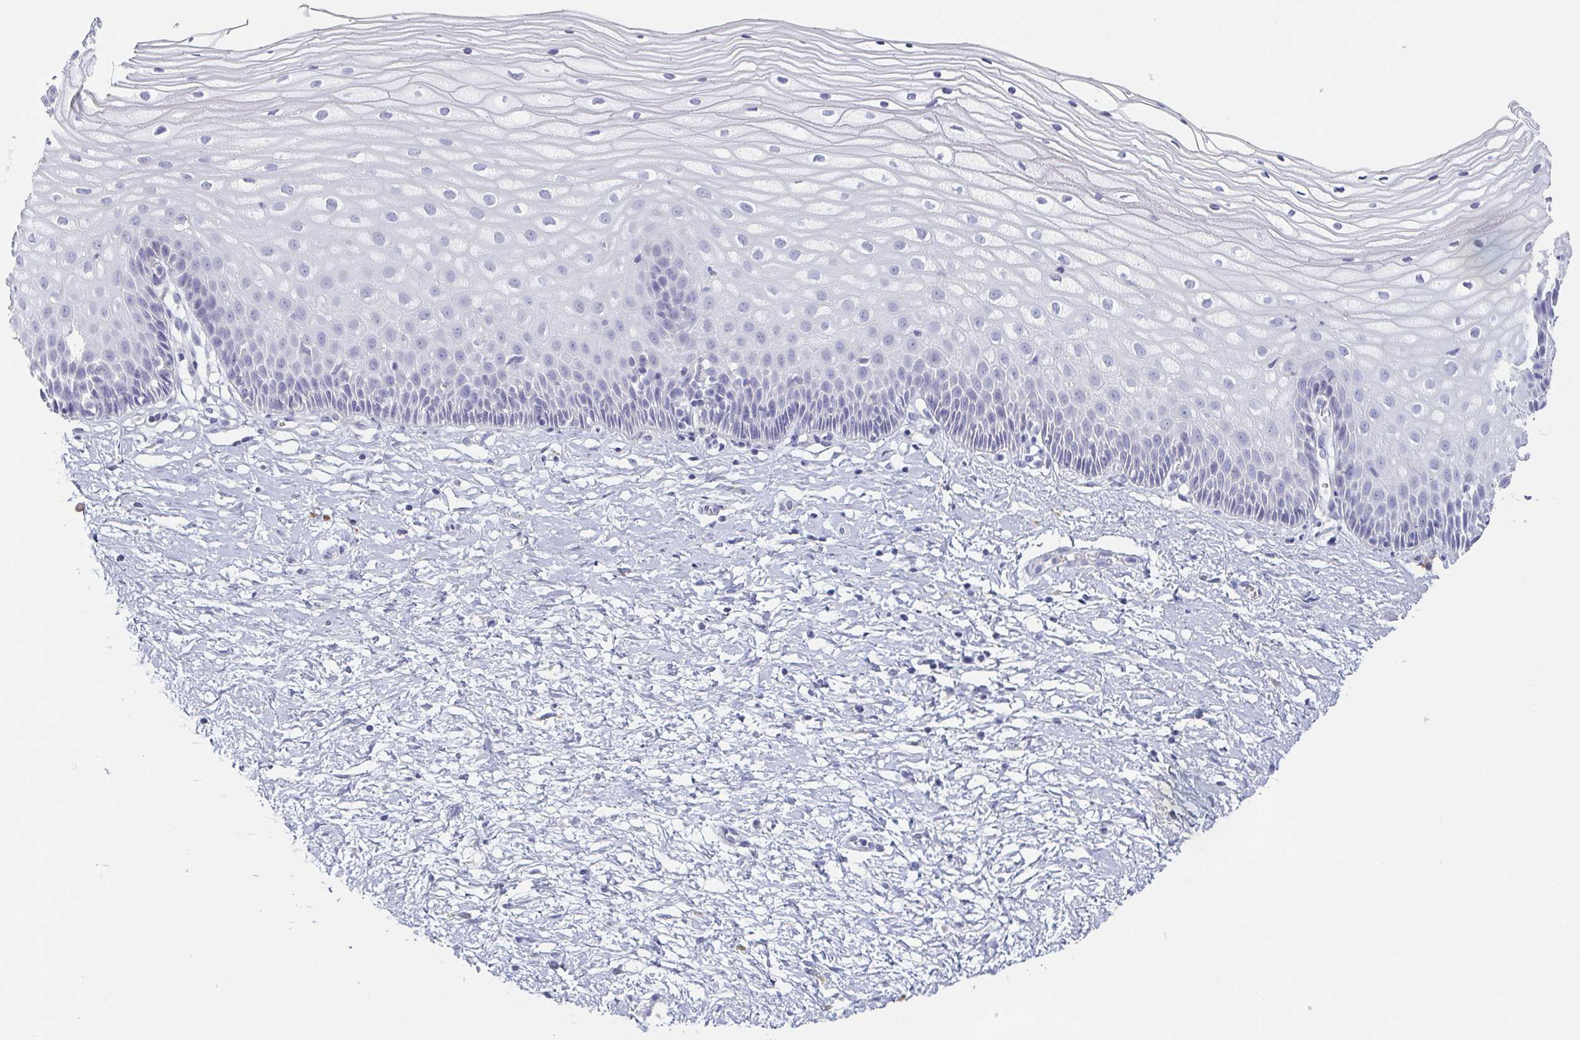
{"staining": {"intensity": "negative", "quantity": "none", "location": "none"}, "tissue": "cervix", "cell_type": "Glandular cells", "image_type": "normal", "snomed": [{"axis": "morphology", "description": "Normal tissue, NOS"}, {"axis": "topography", "description": "Cervix"}], "caption": "This is a image of IHC staining of benign cervix, which shows no expression in glandular cells.", "gene": "PRR27", "patient": {"sex": "female", "age": 36}}